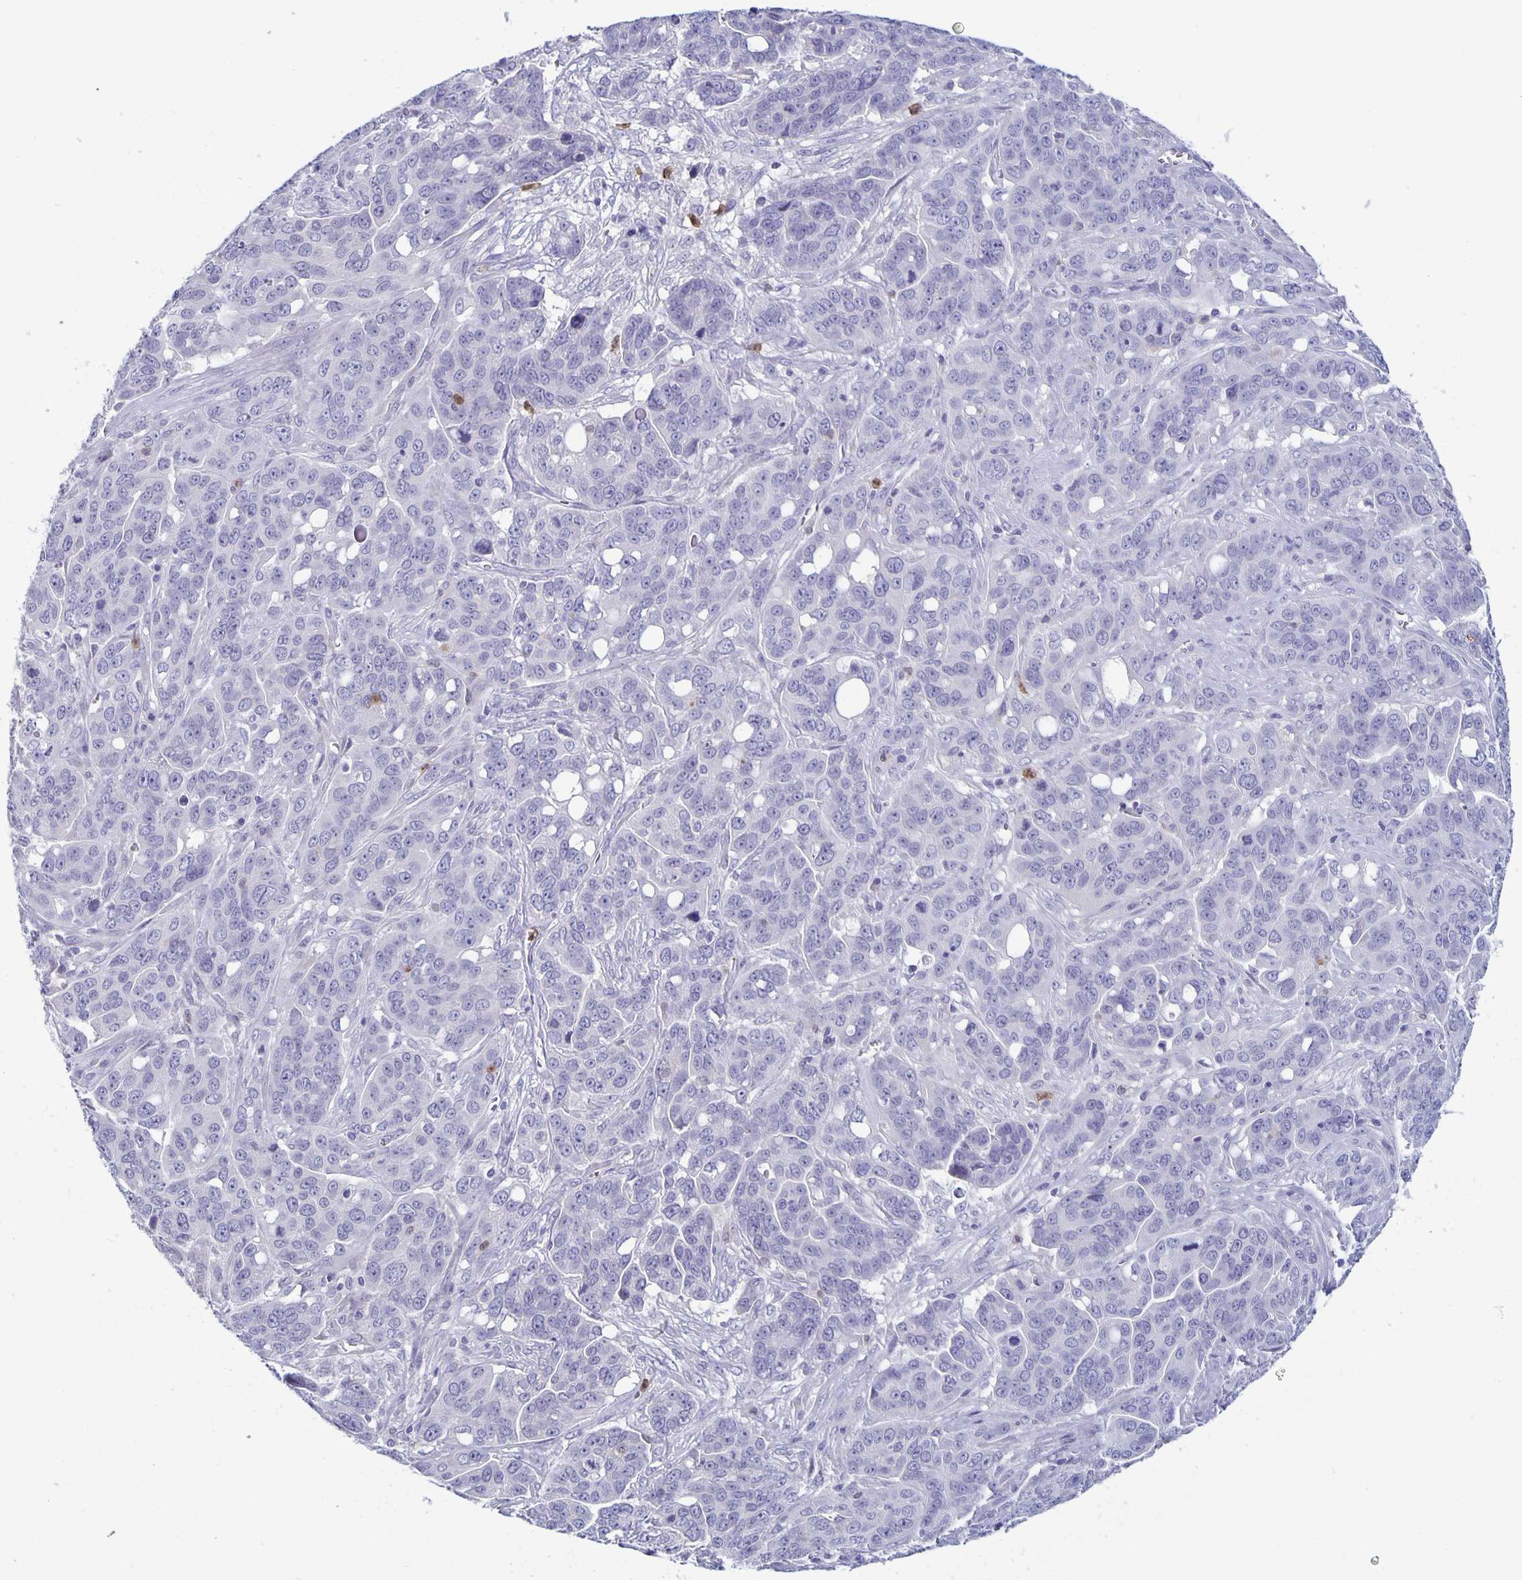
{"staining": {"intensity": "negative", "quantity": "none", "location": "none"}, "tissue": "ovarian cancer", "cell_type": "Tumor cells", "image_type": "cancer", "snomed": [{"axis": "morphology", "description": "Carcinoma, endometroid"}, {"axis": "topography", "description": "Ovary"}], "caption": "Tumor cells are negative for brown protein staining in ovarian endometroid carcinoma.", "gene": "PLCB3", "patient": {"sex": "female", "age": 78}}